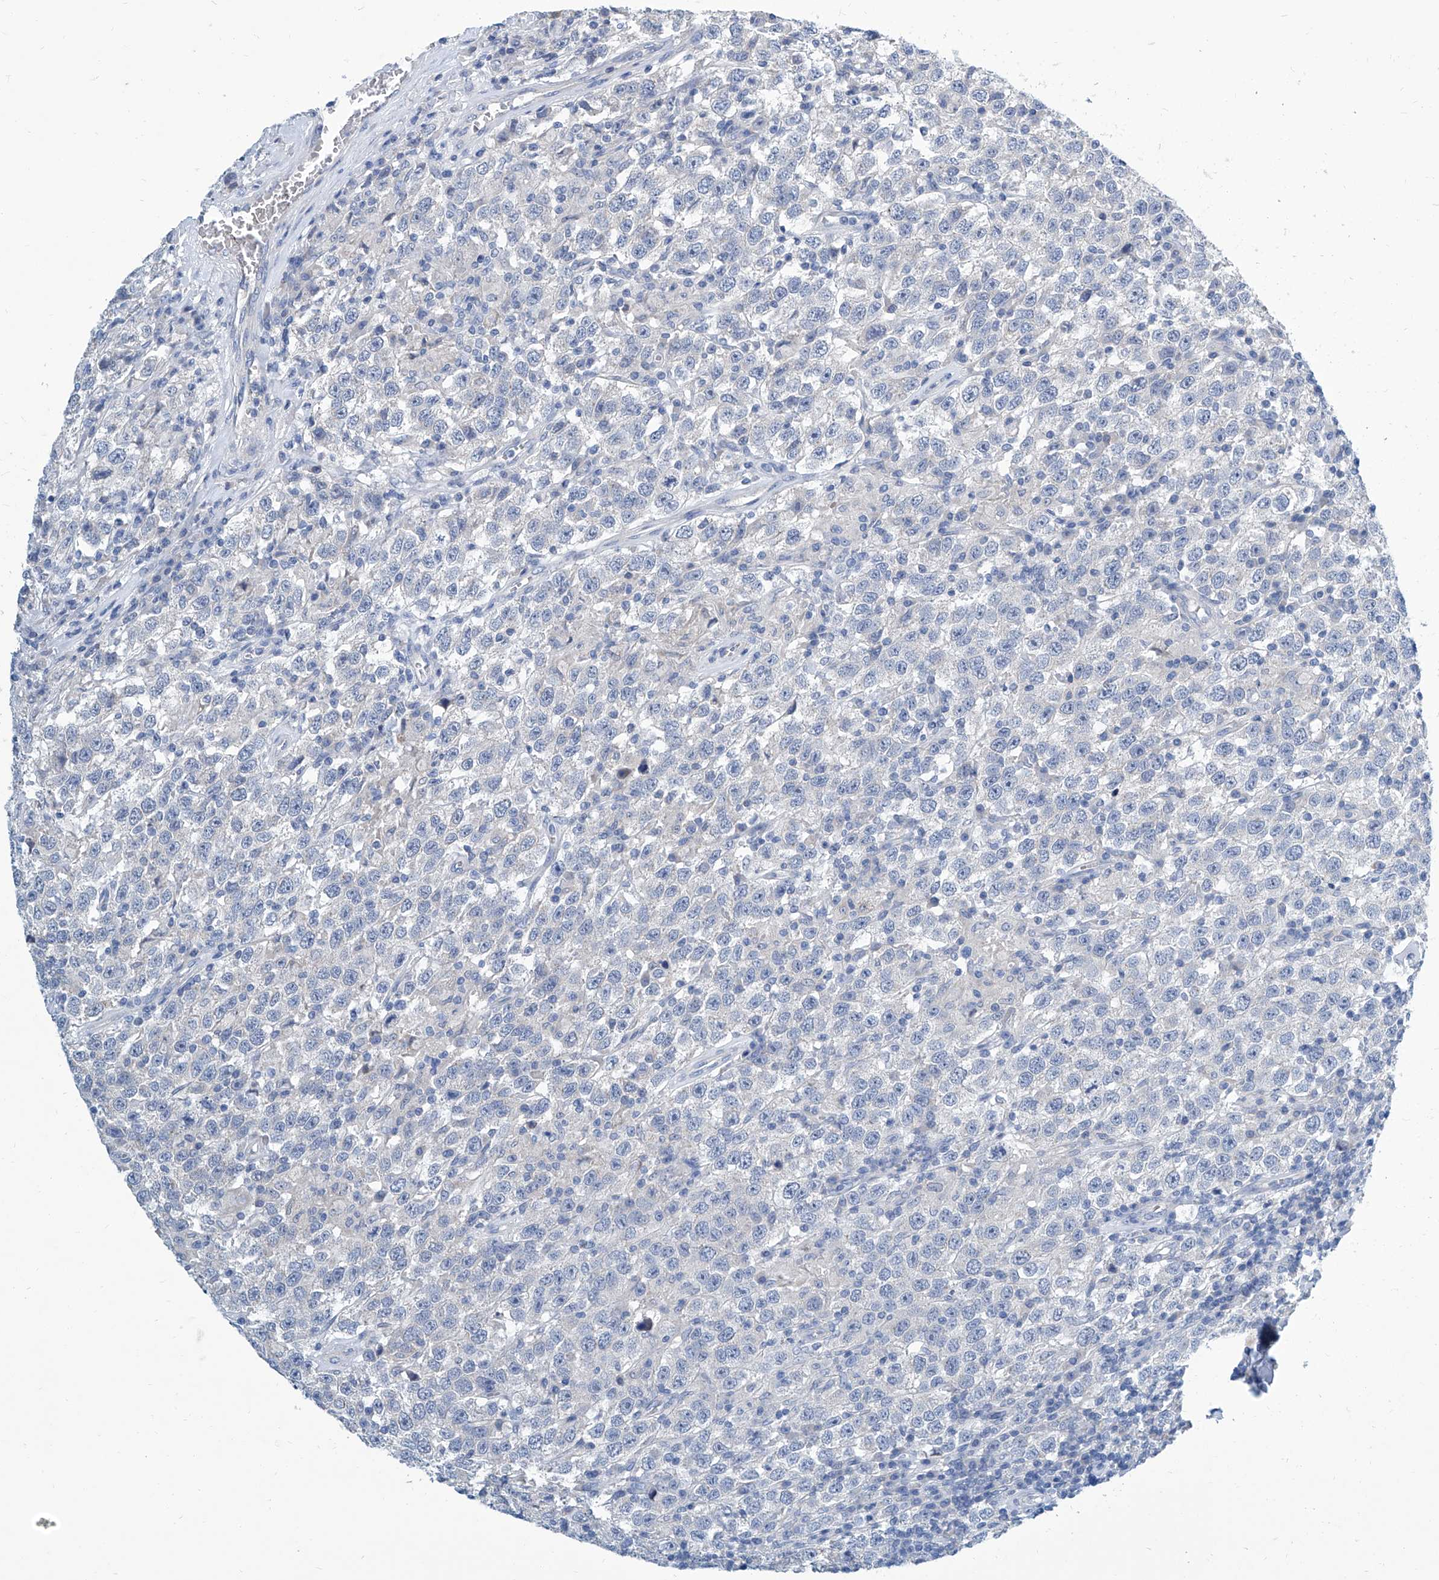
{"staining": {"intensity": "negative", "quantity": "none", "location": "none"}, "tissue": "testis cancer", "cell_type": "Tumor cells", "image_type": "cancer", "snomed": [{"axis": "morphology", "description": "Seminoma, NOS"}, {"axis": "topography", "description": "Testis"}], "caption": "Immunohistochemical staining of human seminoma (testis) reveals no significant expression in tumor cells. (DAB immunohistochemistry (IHC), high magnification).", "gene": "ZNF519", "patient": {"sex": "male", "age": 41}}